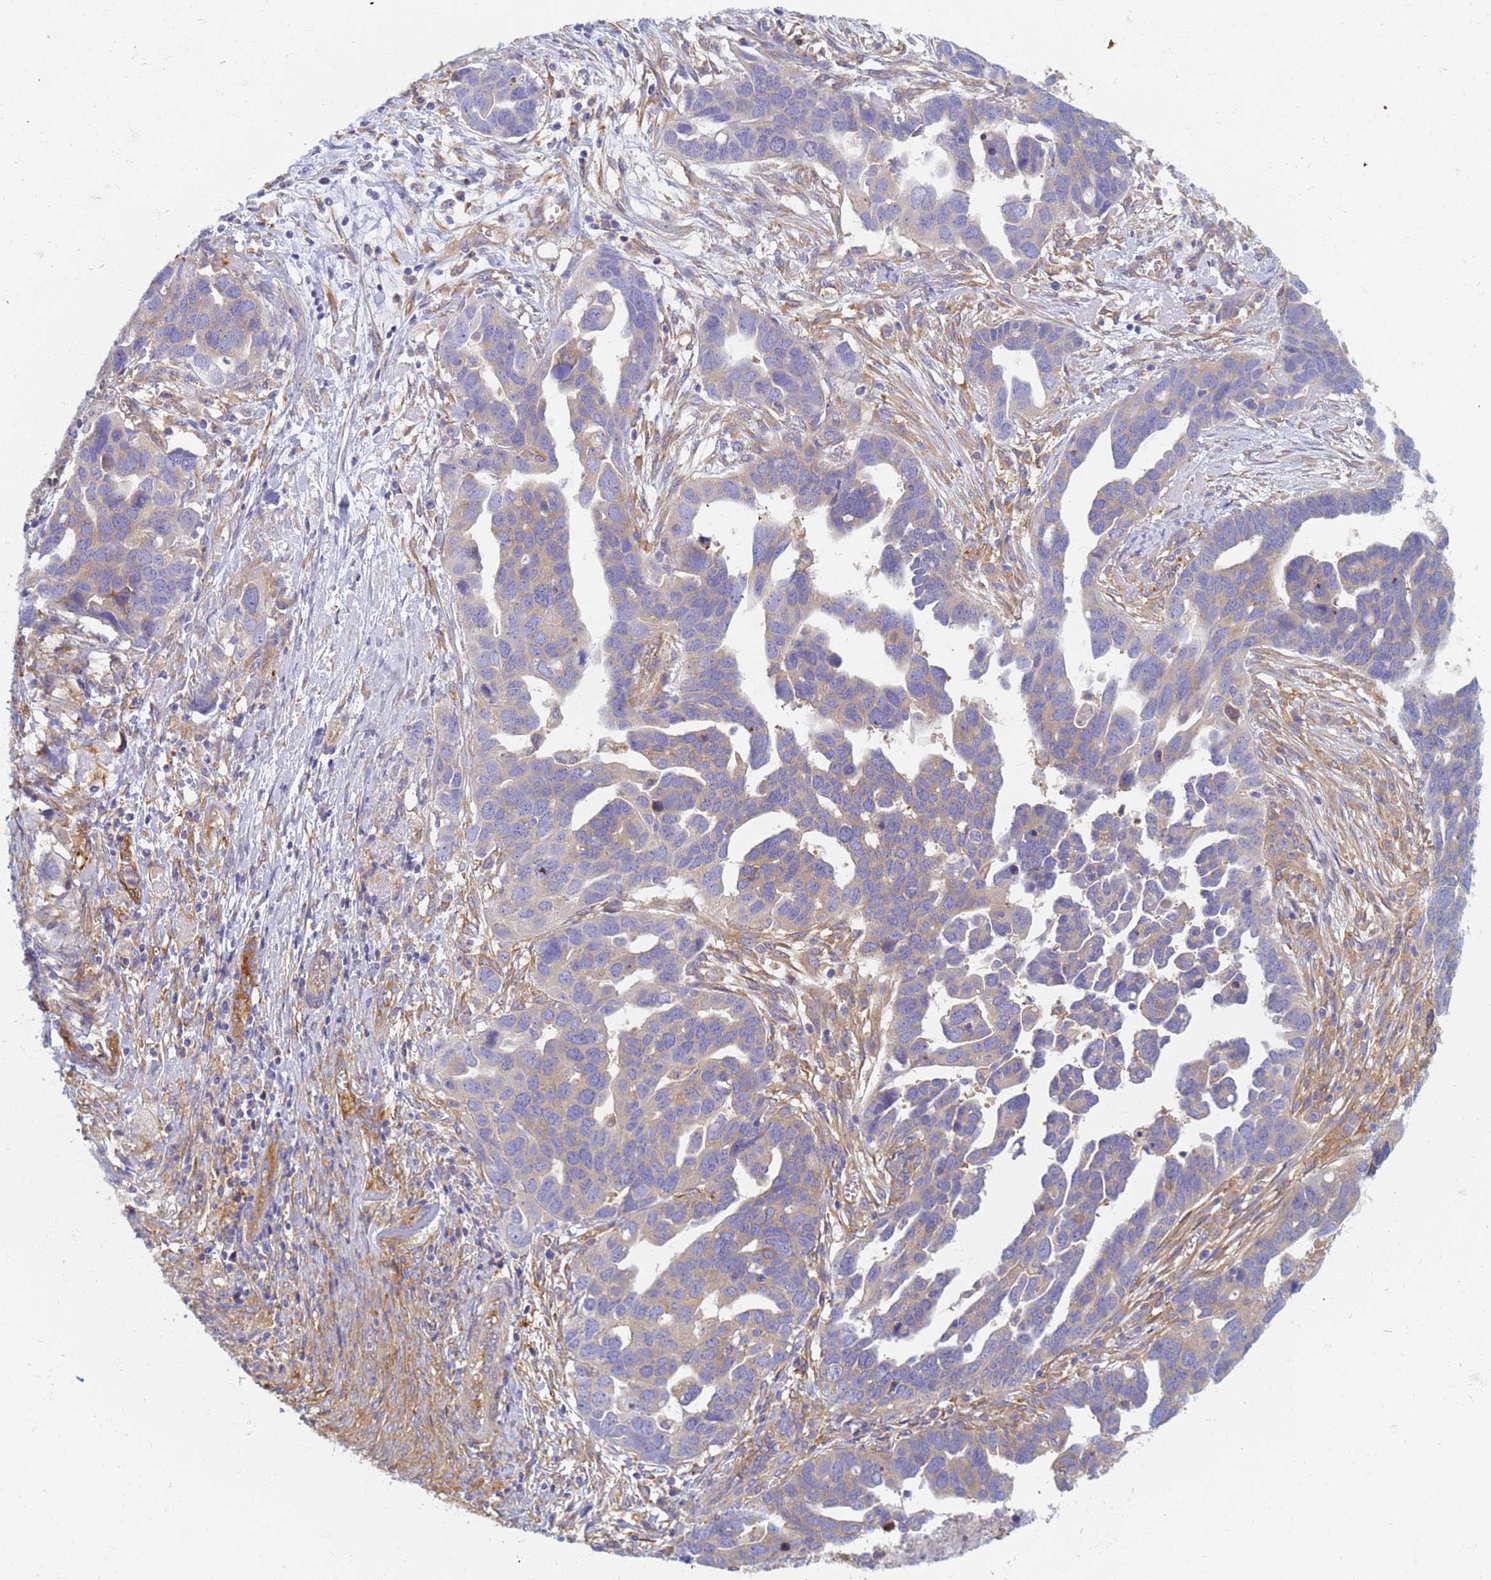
{"staining": {"intensity": "weak", "quantity": "25%-75%", "location": "cytoplasmic/membranous"}, "tissue": "ovarian cancer", "cell_type": "Tumor cells", "image_type": "cancer", "snomed": [{"axis": "morphology", "description": "Cystadenocarcinoma, serous, NOS"}, {"axis": "topography", "description": "Ovary"}], "caption": "This histopathology image demonstrates ovarian cancer stained with immunohistochemistry to label a protein in brown. The cytoplasmic/membranous of tumor cells show weak positivity for the protein. Nuclei are counter-stained blue.", "gene": "EEA1", "patient": {"sex": "female", "age": 54}}